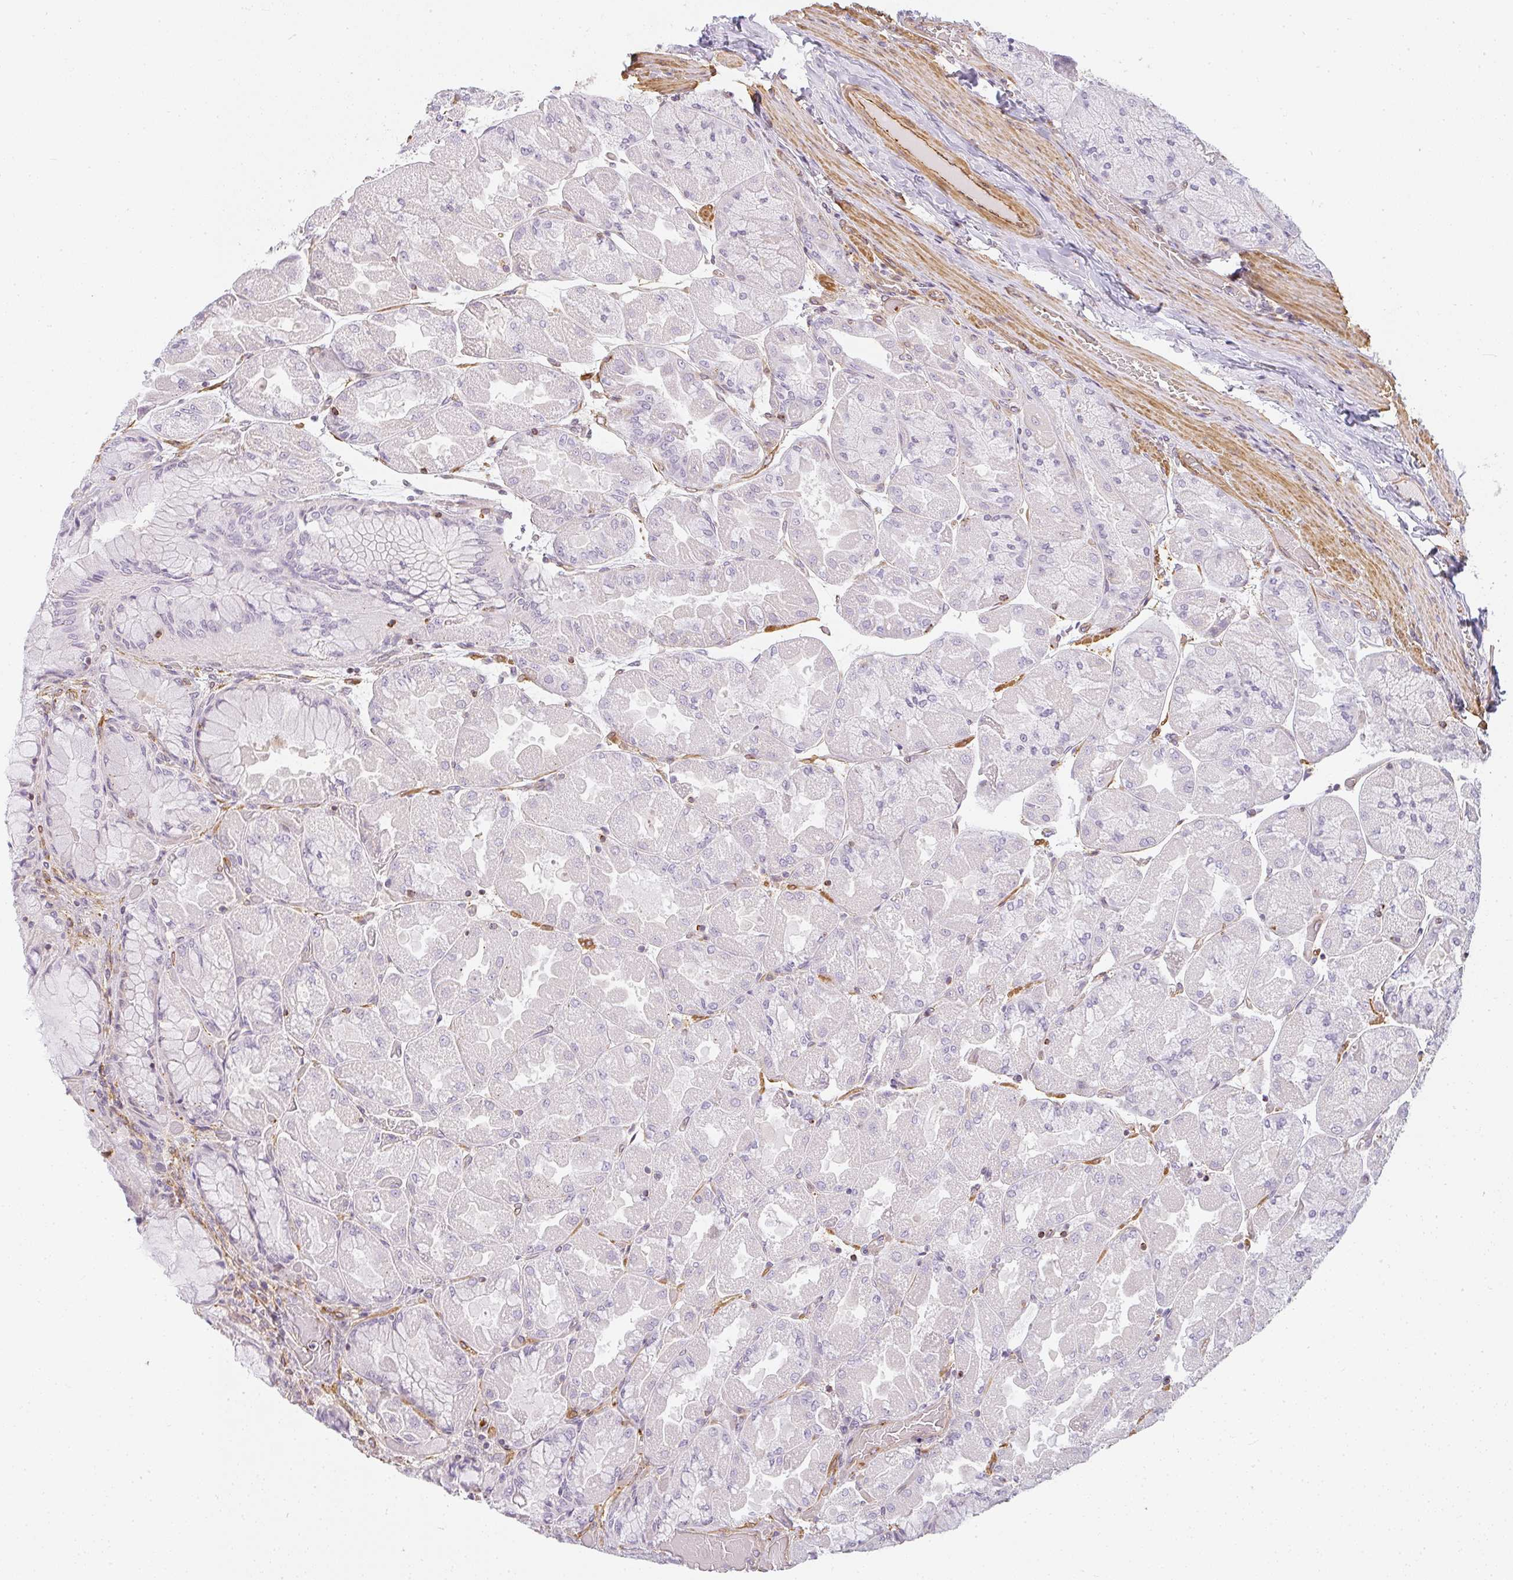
{"staining": {"intensity": "weak", "quantity": "<25%", "location": "cytoplasmic/membranous"}, "tissue": "stomach", "cell_type": "Glandular cells", "image_type": "normal", "snomed": [{"axis": "morphology", "description": "Normal tissue, NOS"}, {"axis": "topography", "description": "Stomach"}], "caption": "Immunohistochemistry (IHC) of normal human stomach shows no positivity in glandular cells. Nuclei are stained in blue.", "gene": "SULF1", "patient": {"sex": "female", "age": 61}}